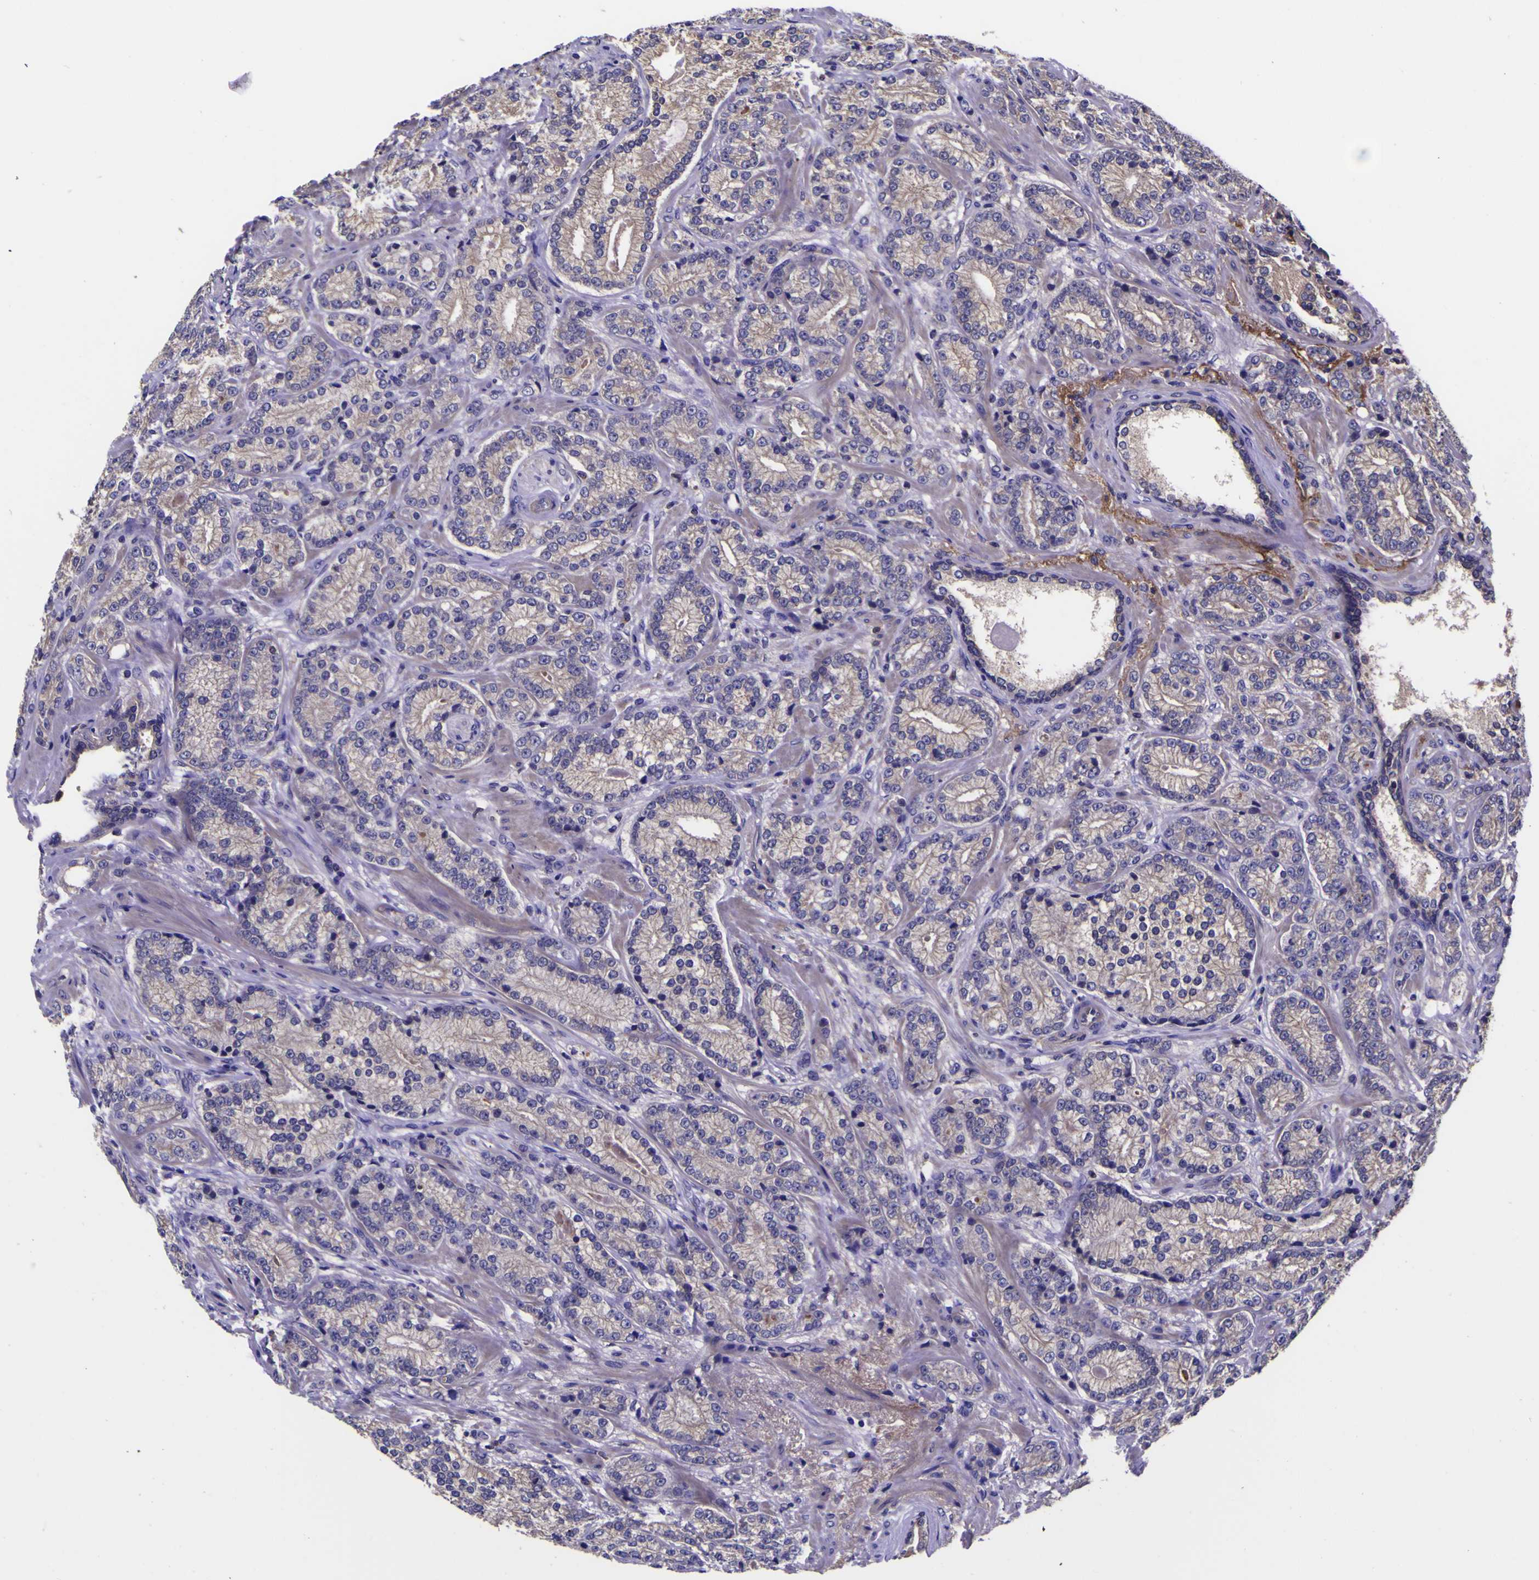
{"staining": {"intensity": "weak", "quantity": "<25%", "location": "cytoplasmic/membranous"}, "tissue": "prostate cancer", "cell_type": "Tumor cells", "image_type": "cancer", "snomed": [{"axis": "morphology", "description": "Adenocarcinoma, High grade"}, {"axis": "topography", "description": "Prostate"}], "caption": "Image shows no protein positivity in tumor cells of high-grade adenocarcinoma (prostate) tissue. (DAB (3,3'-diaminobenzidine) IHC visualized using brightfield microscopy, high magnification).", "gene": "MAPK14", "patient": {"sex": "male", "age": 61}}